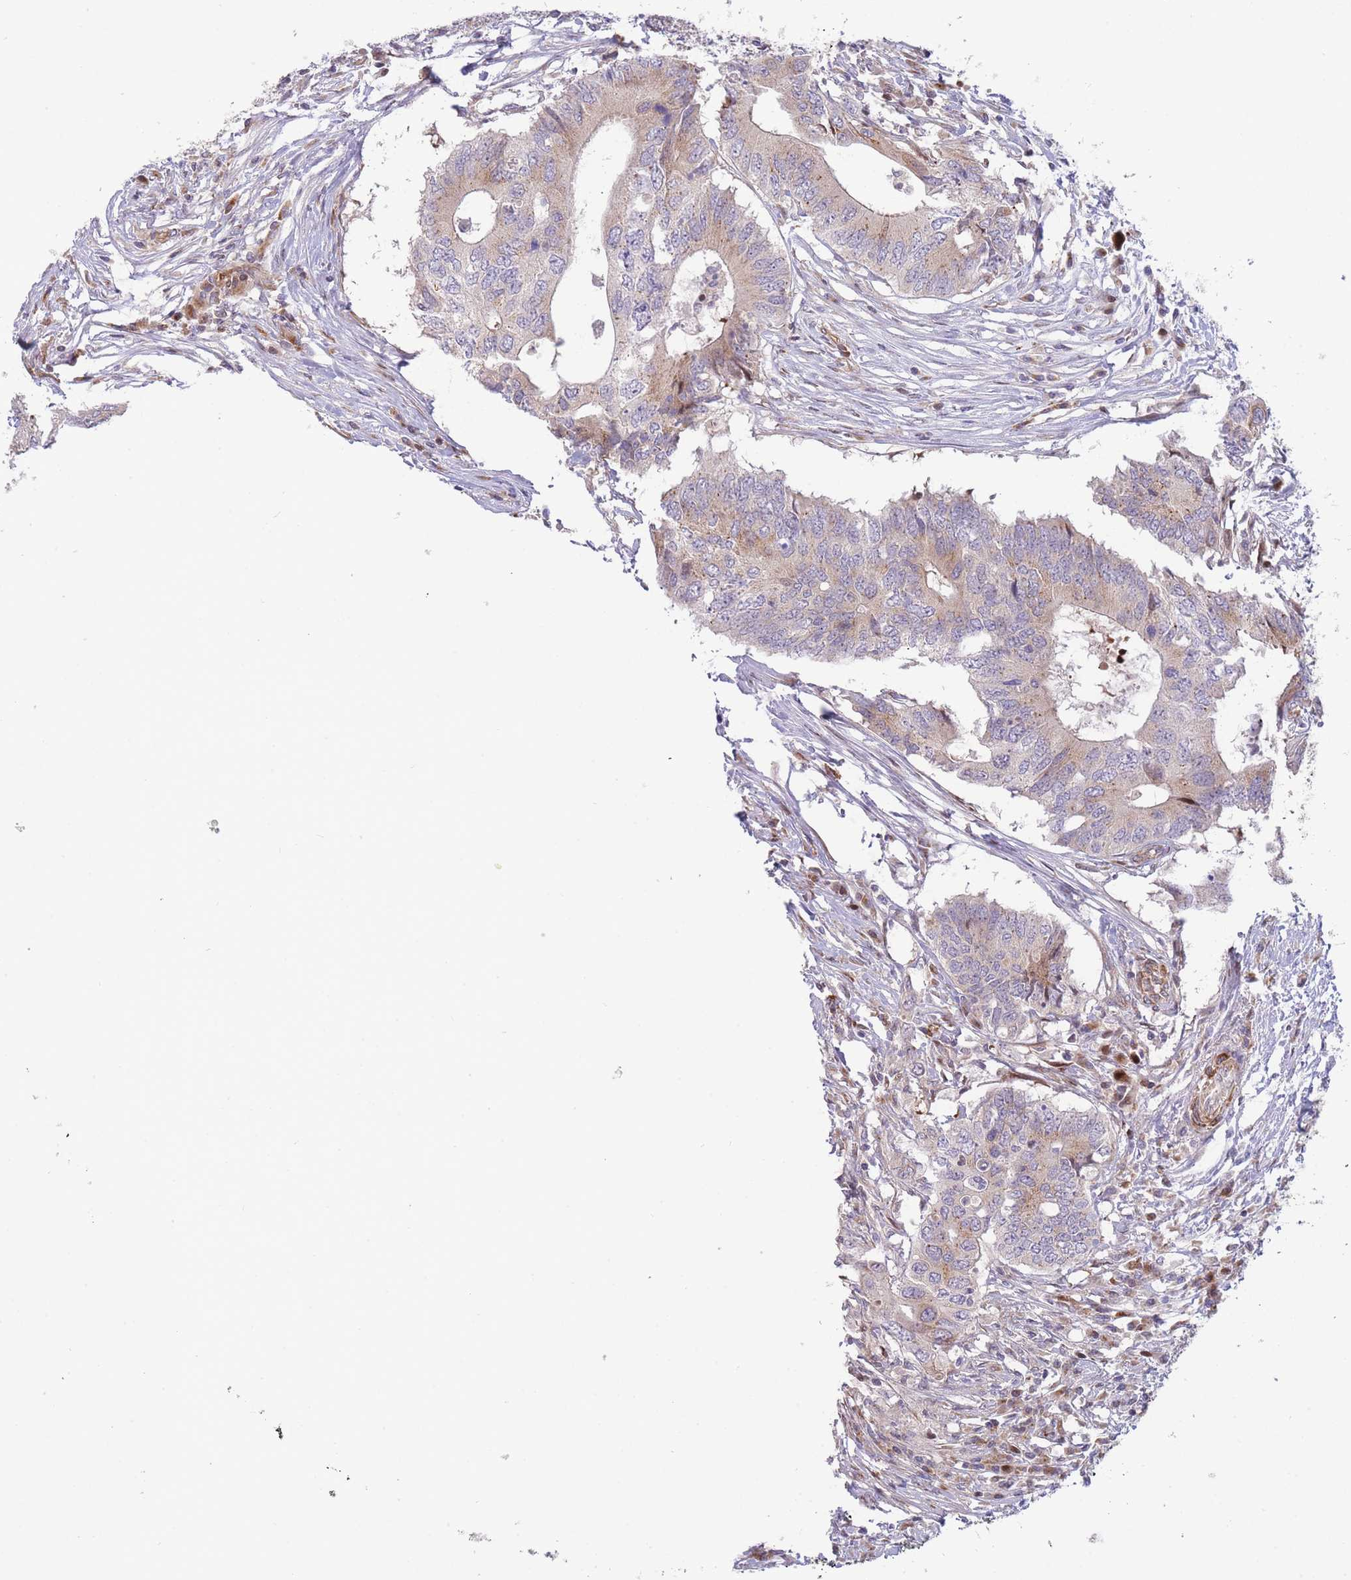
{"staining": {"intensity": "weak", "quantity": "25%-75%", "location": "cytoplasmic/membranous"}, "tissue": "colorectal cancer", "cell_type": "Tumor cells", "image_type": "cancer", "snomed": [{"axis": "morphology", "description": "Adenocarcinoma, NOS"}, {"axis": "topography", "description": "Colon"}], "caption": "The image reveals a brown stain indicating the presence of a protein in the cytoplasmic/membranous of tumor cells in colorectal adenocarcinoma. (brown staining indicates protein expression, while blue staining denotes nuclei).", "gene": "ATP5MC2", "patient": {"sex": "male", "age": 71}}